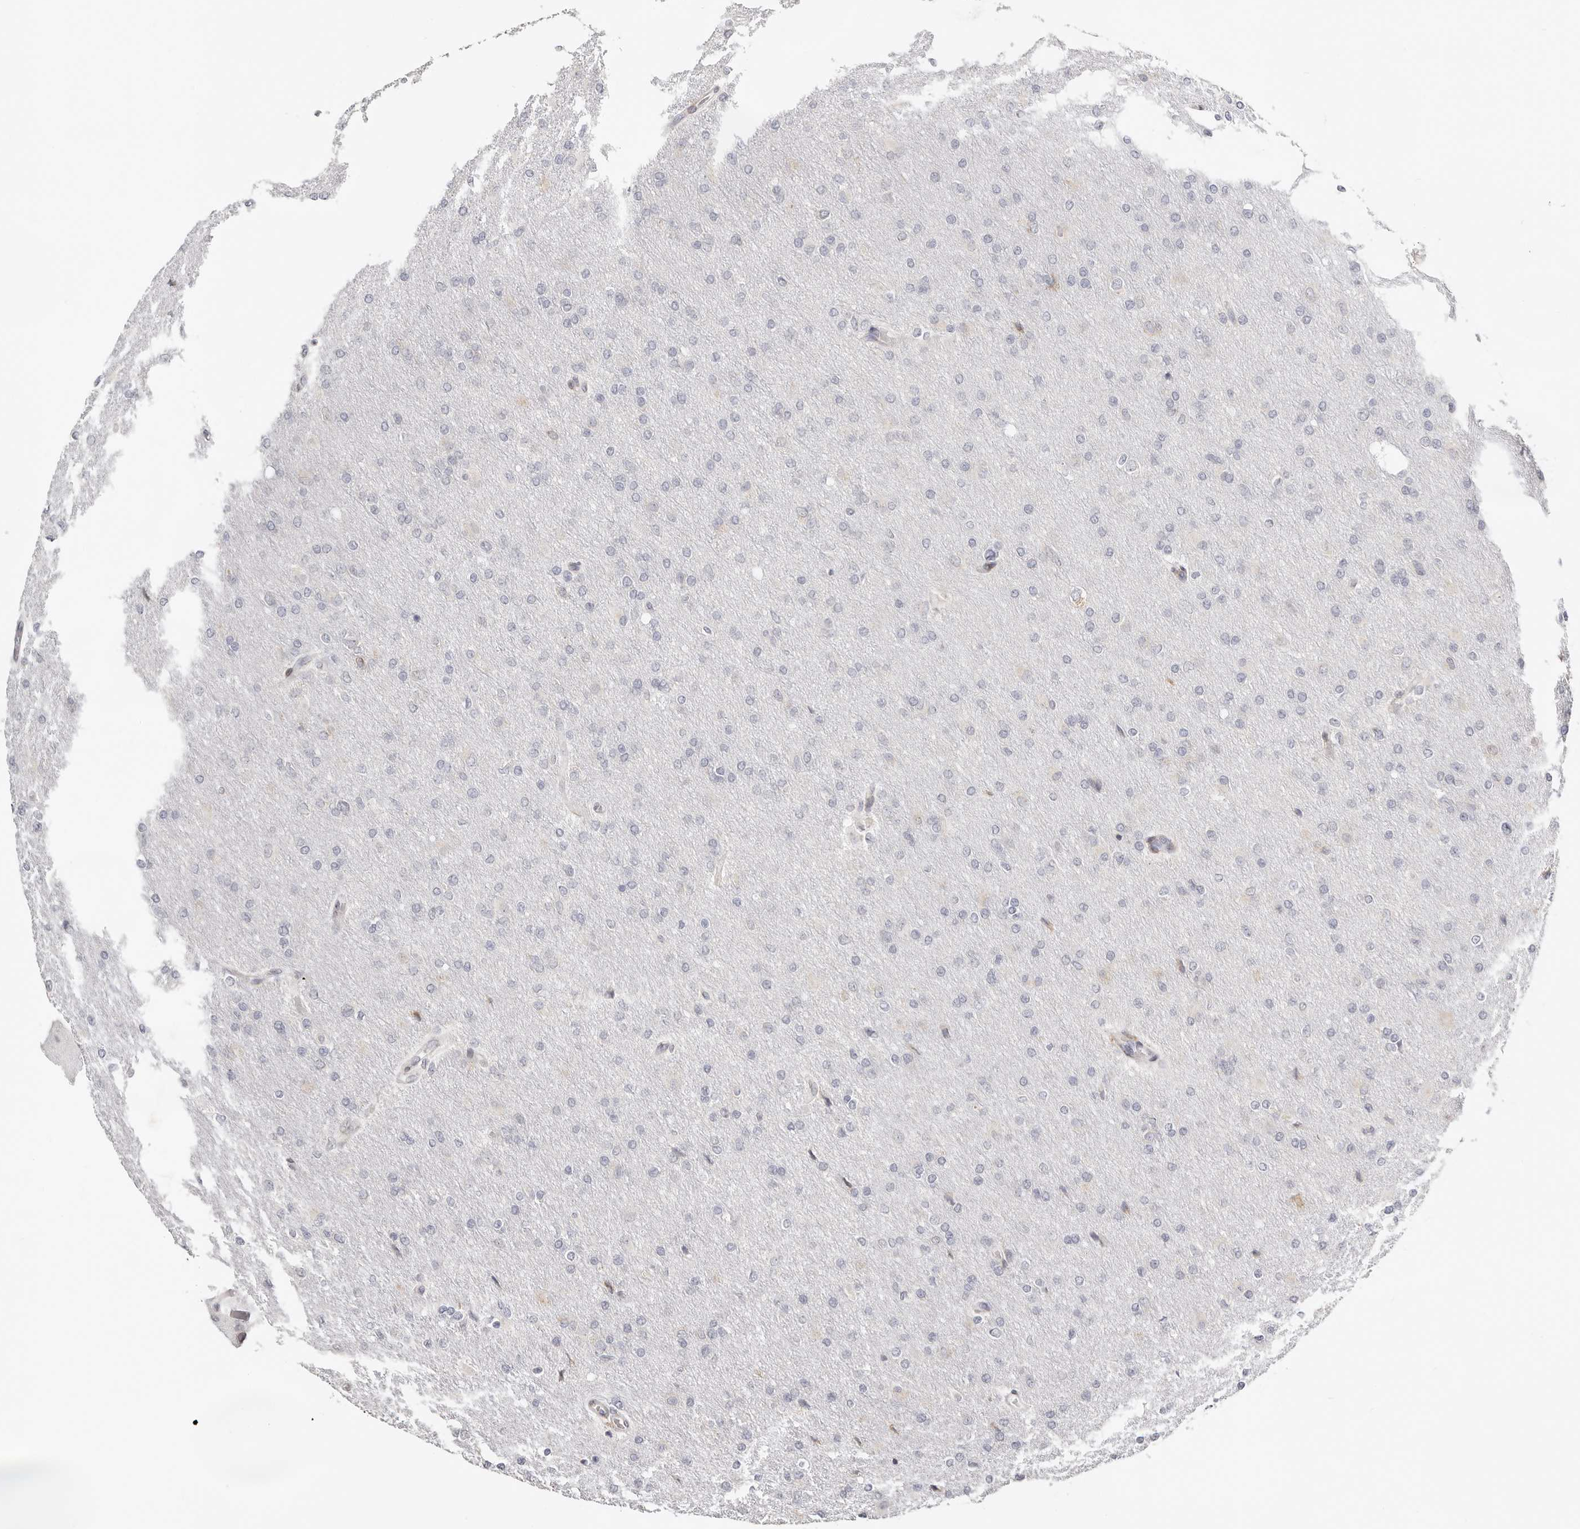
{"staining": {"intensity": "negative", "quantity": "none", "location": "none"}, "tissue": "glioma", "cell_type": "Tumor cells", "image_type": "cancer", "snomed": [{"axis": "morphology", "description": "Glioma, malignant, High grade"}, {"axis": "topography", "description": "Cerebral cortex"}], "caption": "Tumor cells show no significant protein expression in high-grade glioma (malignant).", "gene": "IL32", "patient": {"sex": "female", "age": 36}}